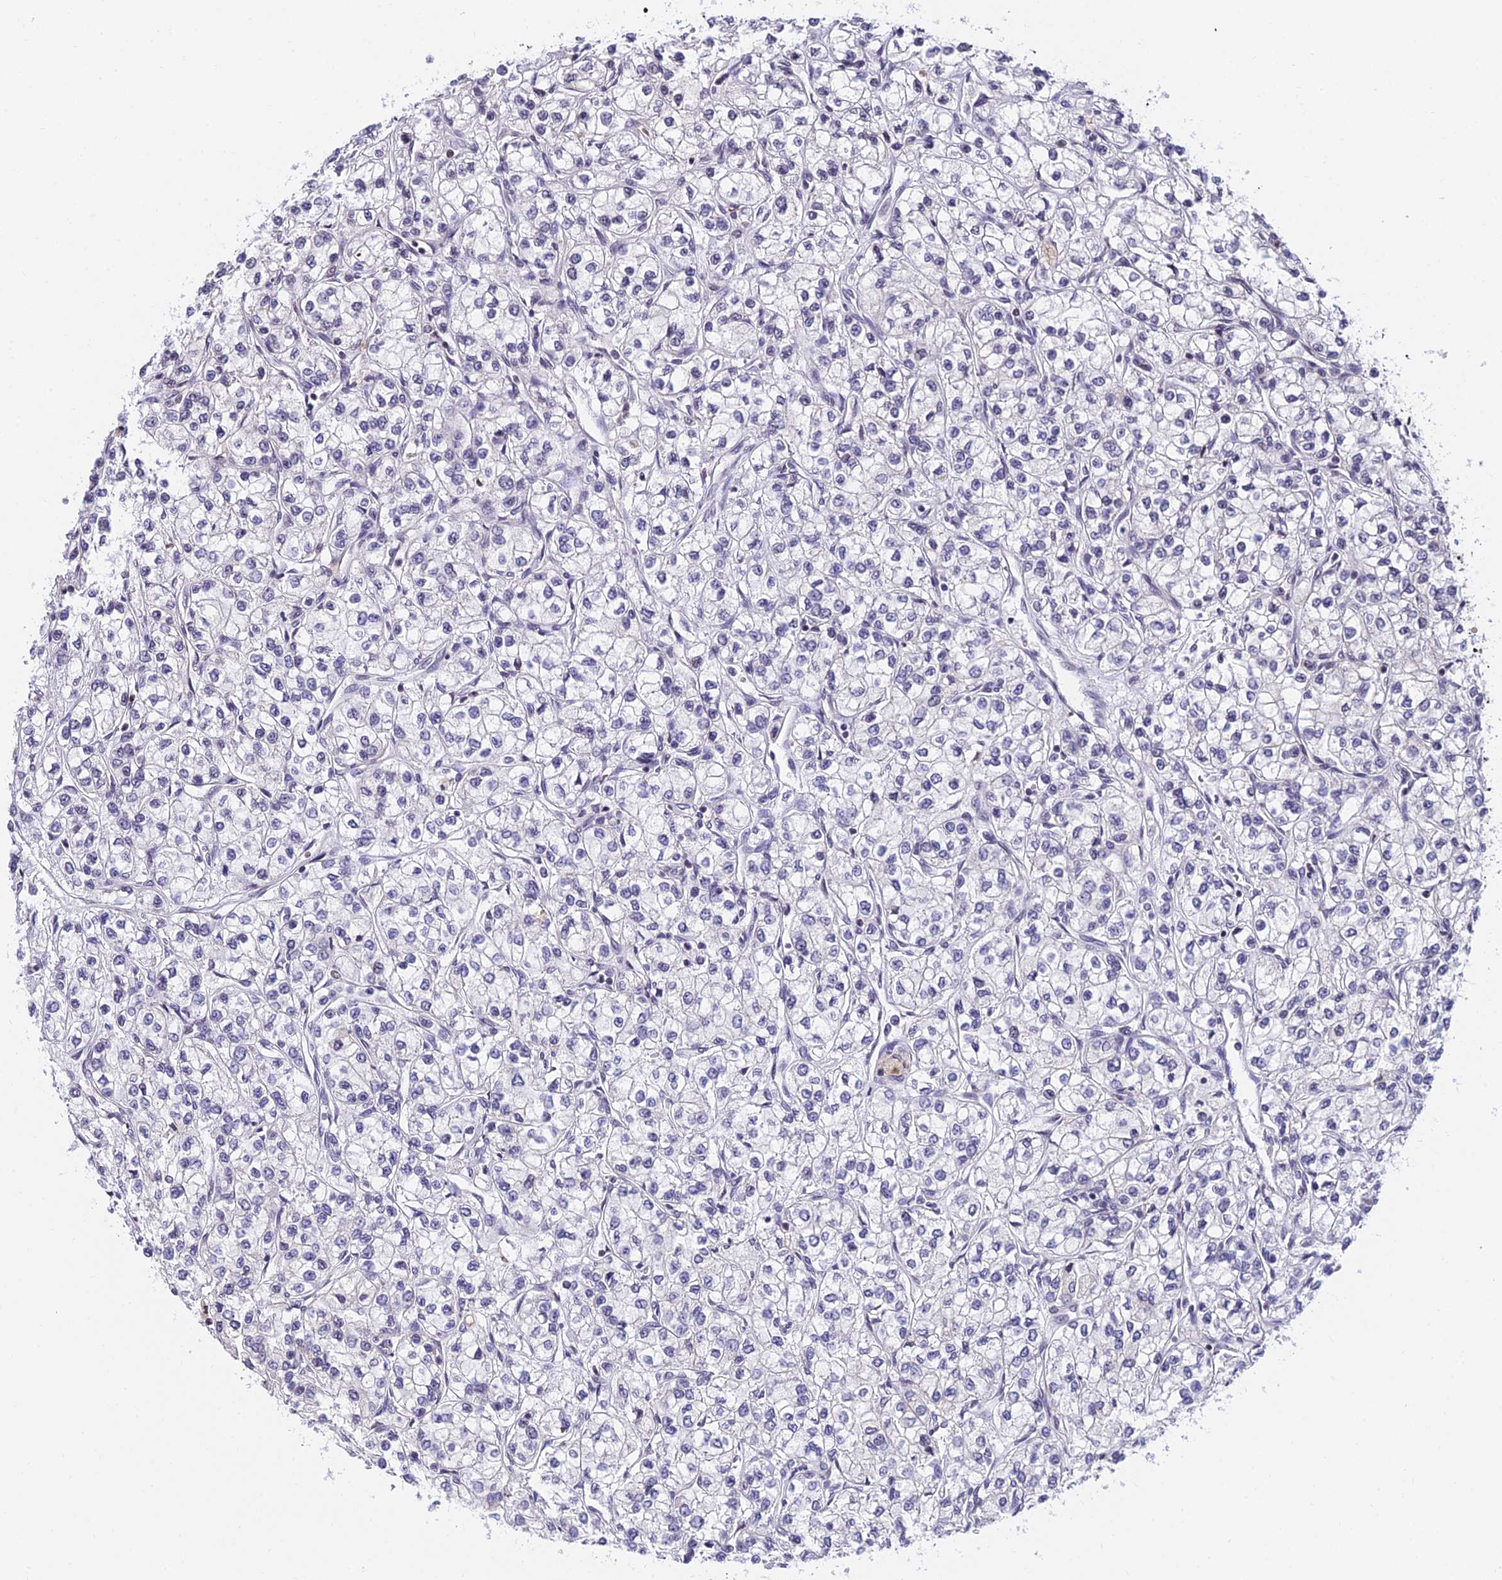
{"staining": {"intensity": "negative", "quantity": "none", "location": "none"}, "tissue": "renal cancer", "cell_type": "Tumor cells", "image_type": "cancer", "snomed": [{"axis": "morphology", "description": "Adenocarcinoma, NOS"}, {"axis": "topography", "description": "Kidney"}], "caption": "This is a image of immunohistochemistry (IHC) staining of adenocarcinoma (renal), which shows no expression in tumor cells.", "gene": "CDNF", "patient": {"sex": "male", "age": 80}}